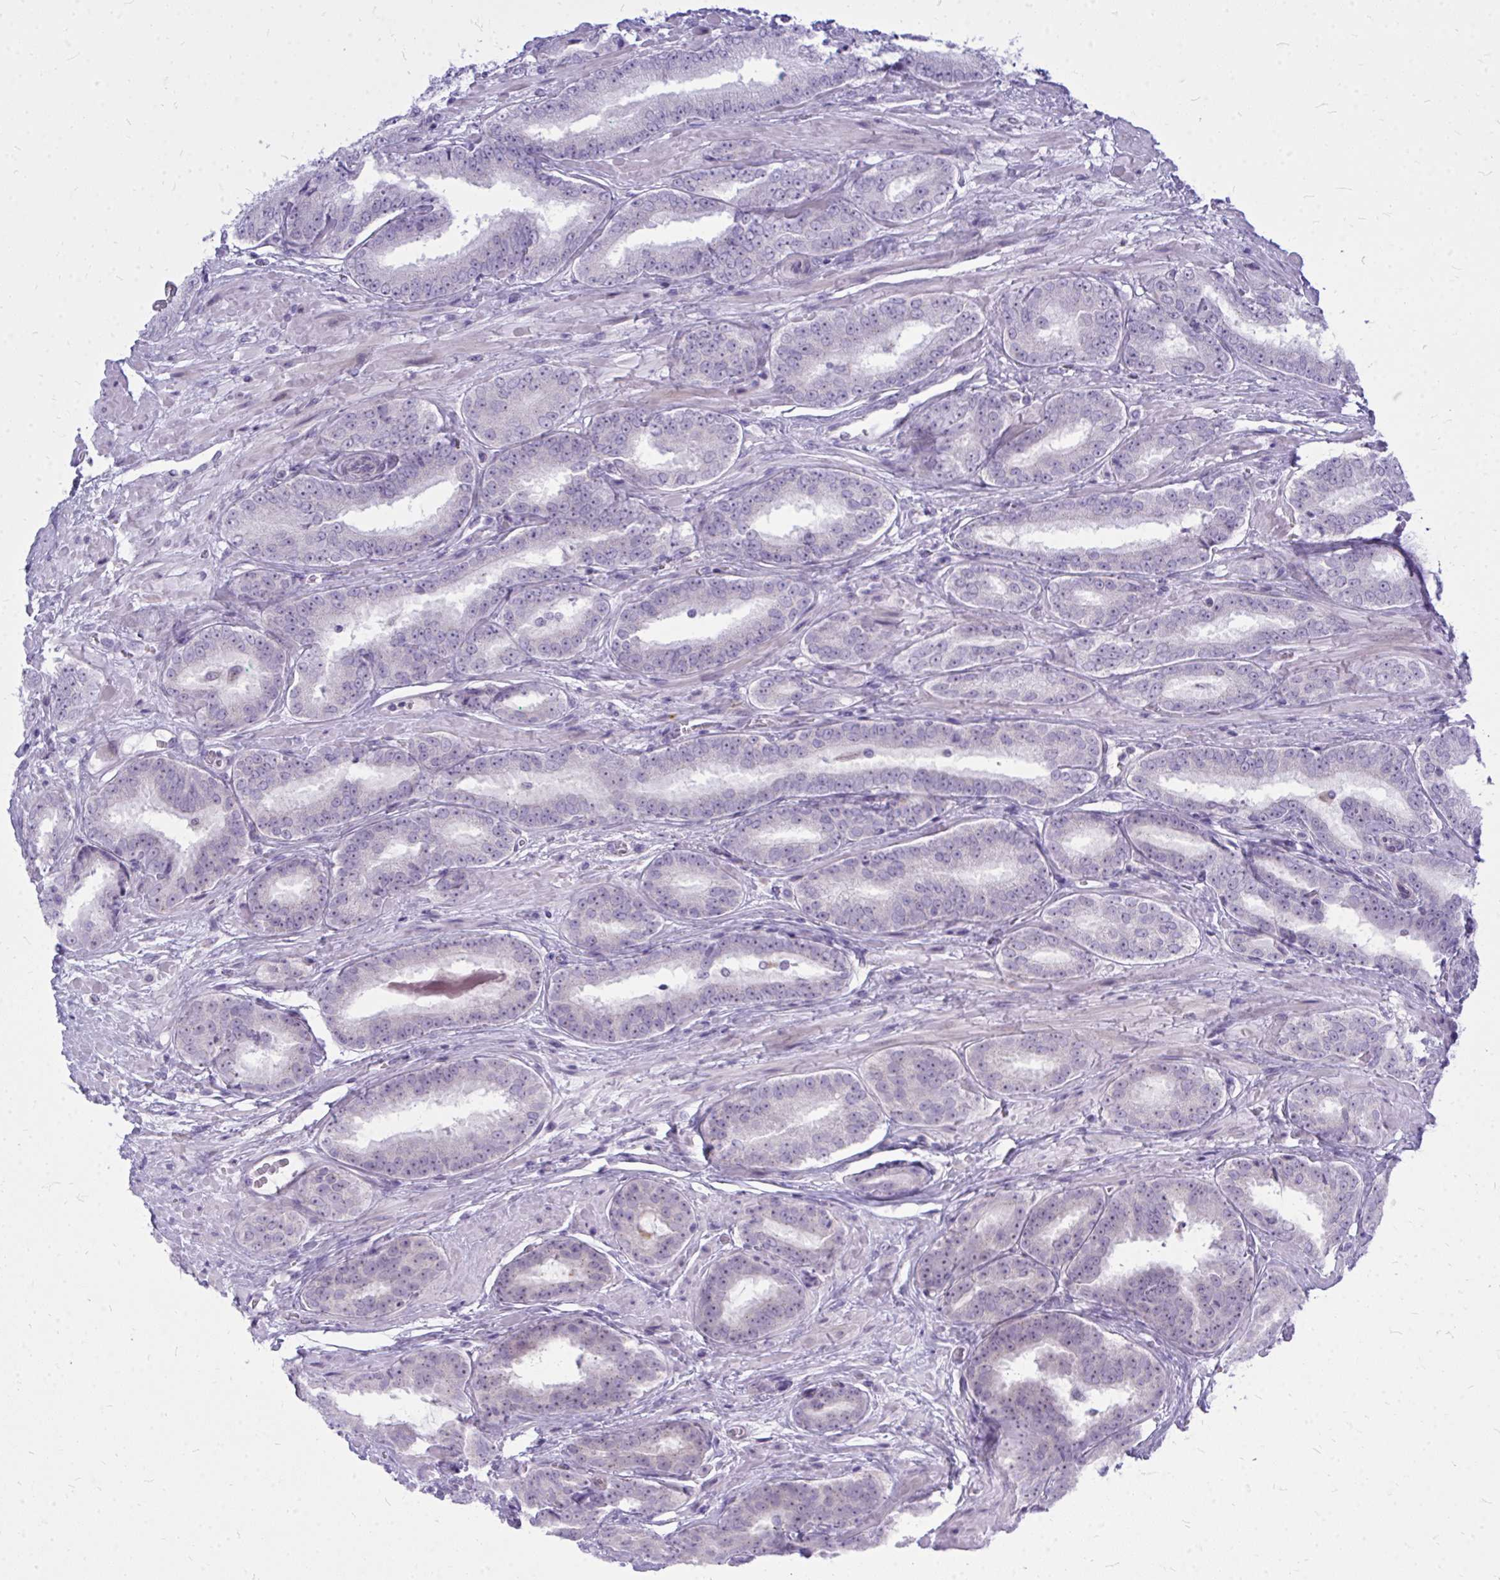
{"staining": {"intensity": "weak", "quantity": "<25%", "location": "nuclear"}, "tissue": "prostate cancer", "cell_type": "Tumor cells", "image_type": "cancer", "snomed": [{"axis": "morphology", "description": "Adenocarcinoma, High grade"}, {"axis": "topography", "description": "Prostate"}], "caption": "This is an immunohistochemistry photomicrograph of high-grade adenocarcinoma (prostate). There is no positivity in tumor cells.", "gene": "ZSCAN25", "patient": {"sex": "male", "age": 72}}